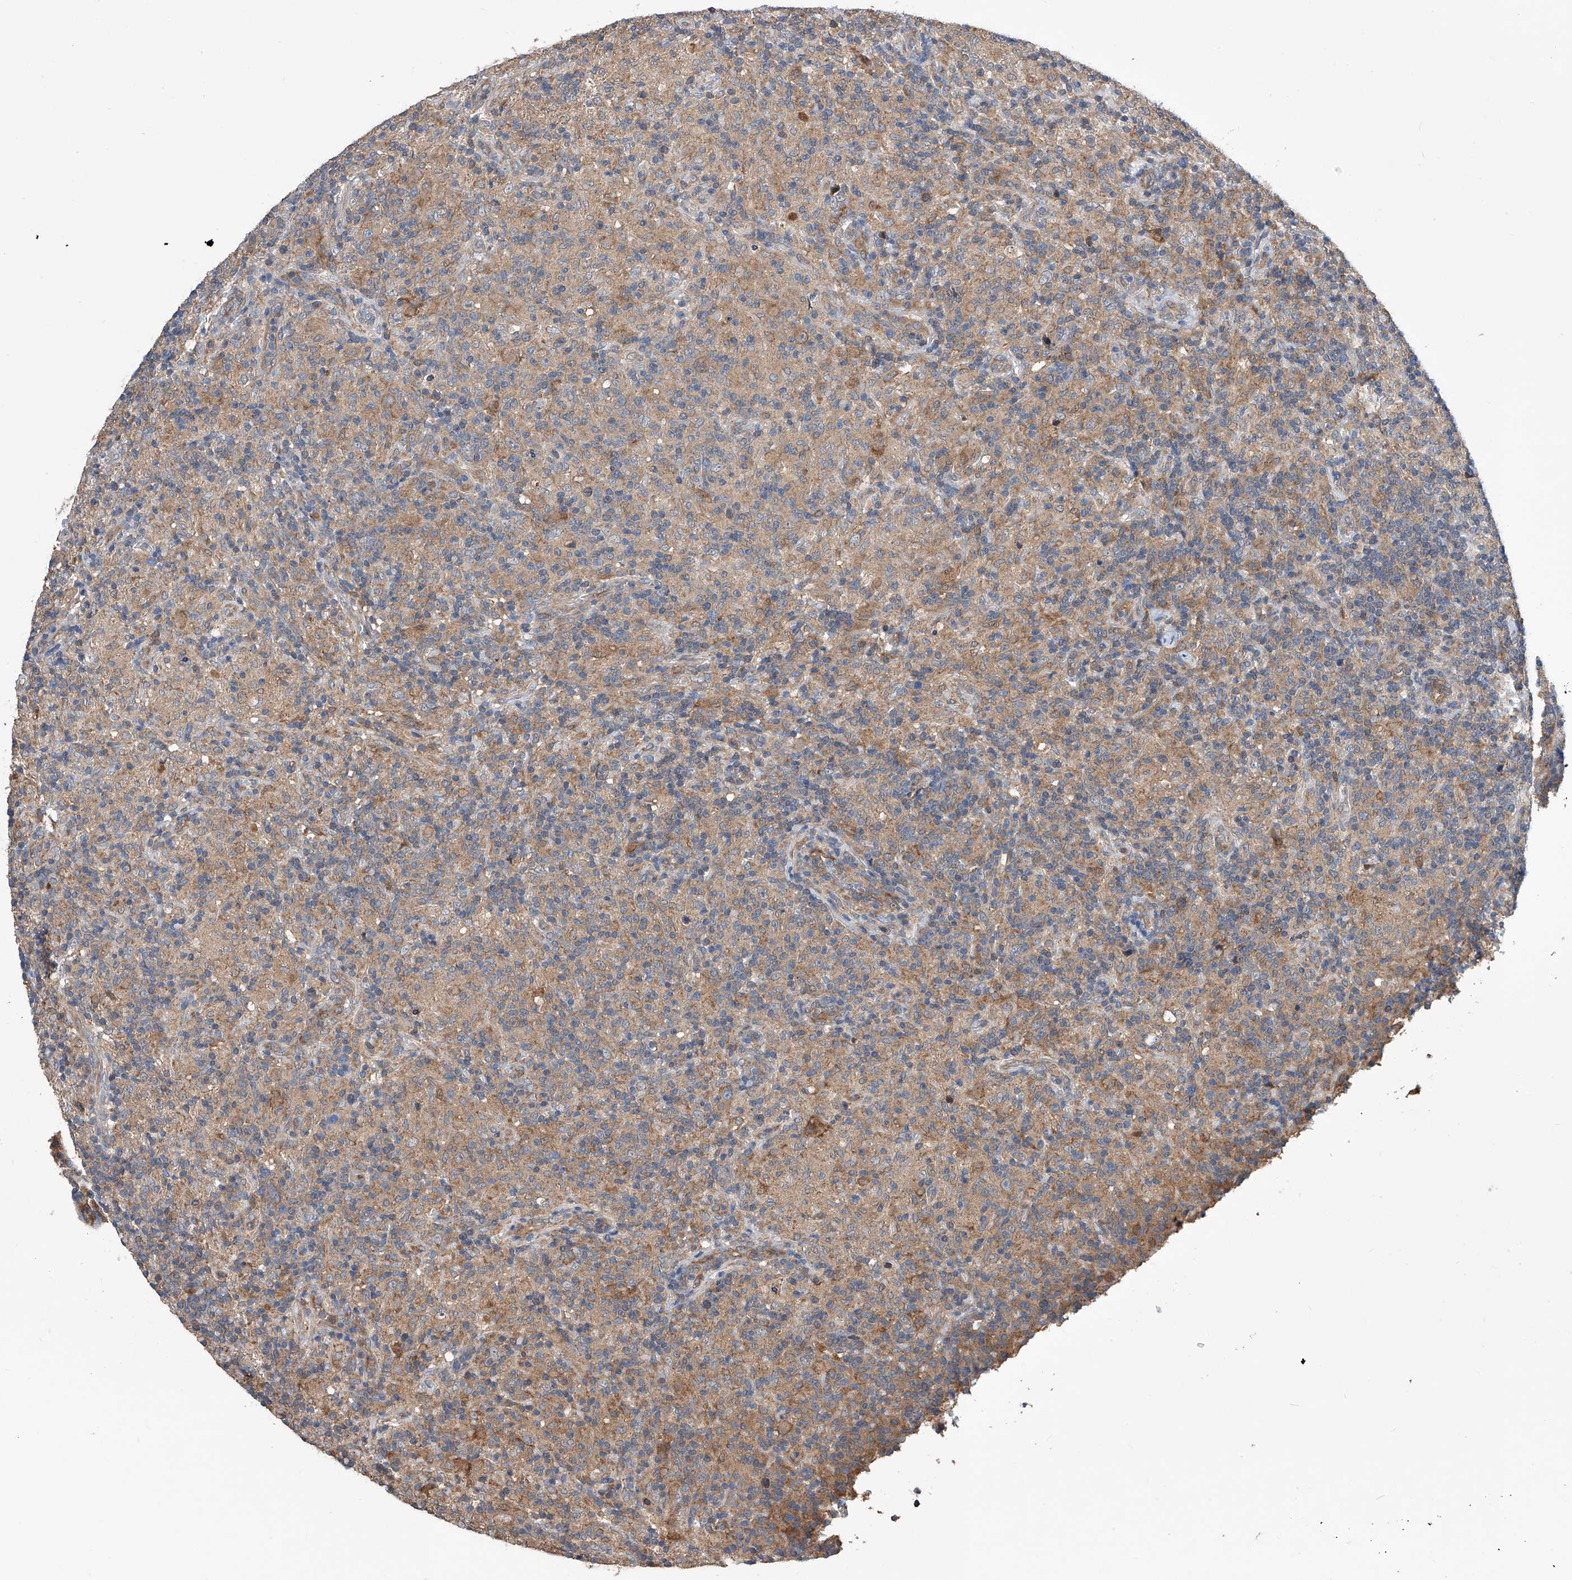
{"staining": {"intensity": "moderate", "quantity": "25%-75%", "location": "cytoplasmic/membranous"}, "tissue": "lymphoma", "cell_type": "Tumor cells", "image_type": "cancer", "snomed": [{"axis": "morphology", "description": "Hodgkin's disease, NOS"}, {"axis": "topography", "description": "Lymph node"}], "caption": "Brown immunohistochemical staining in lymphoma reveals moderate cytoplasmic/membranous staining in approximately 25%-75% of tumor cells.", "gene": "SPATA20", "patient": {"sex": "male", "age": 70}}